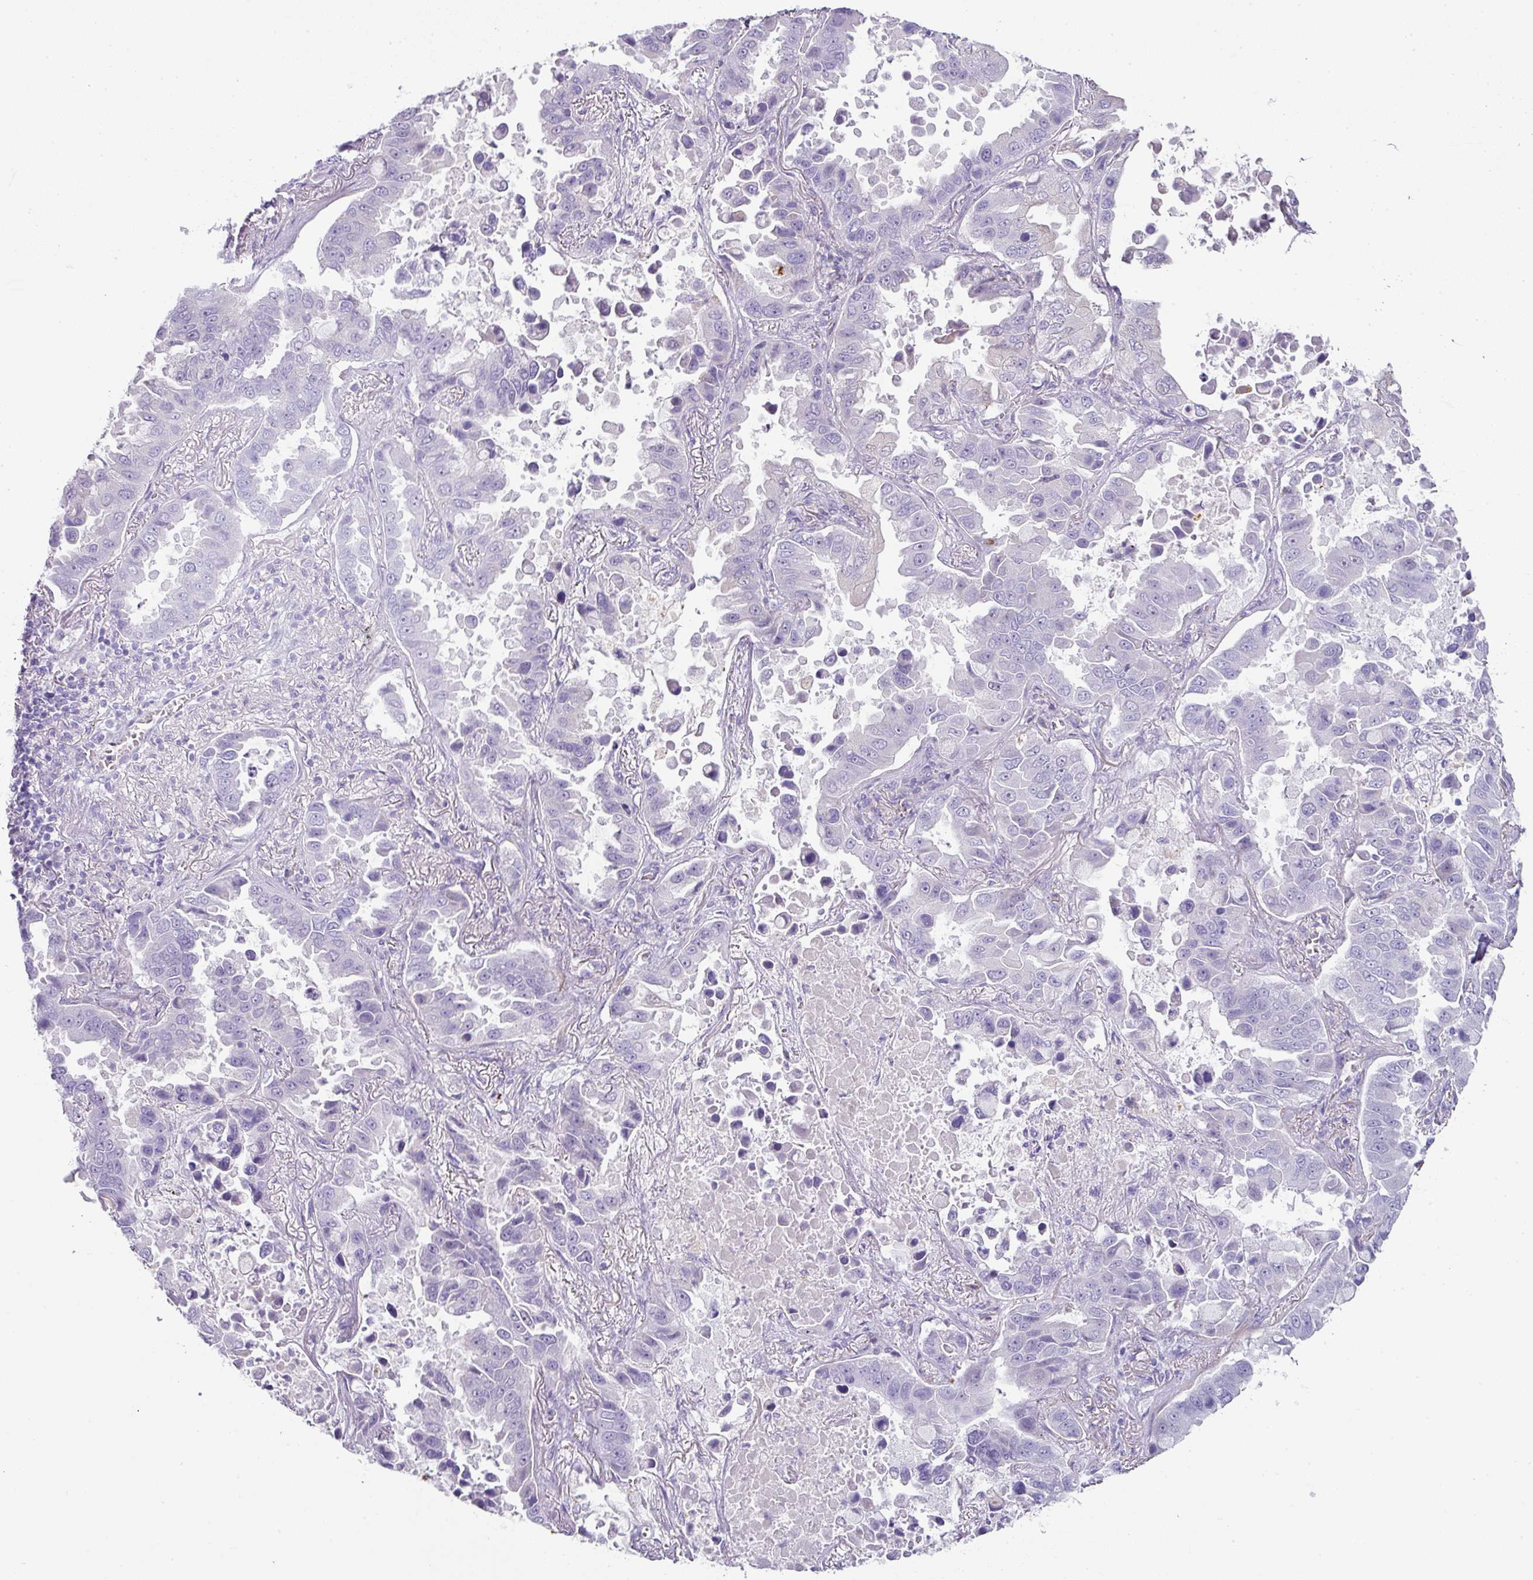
{"staining": {"intensity": "moderate", "quantity": "<25%", "location": "nuclear"}, "tissue": "lung cancer", "cell_type": "Tumor cells", "image_type": "cancer", "snomed": [{"axis": "morphology", "description": "Adenocarcinoma, NOS"}, {"axis": "topography", "description": "Lung"}], "caption": "Lung cancer stained with immunohistochemistry (IHC) reveals moderate nuclear positivity in about <25% of tumor cells.", "gene": "OR52N1", "patient": {"sex": "male", "age": 64}}